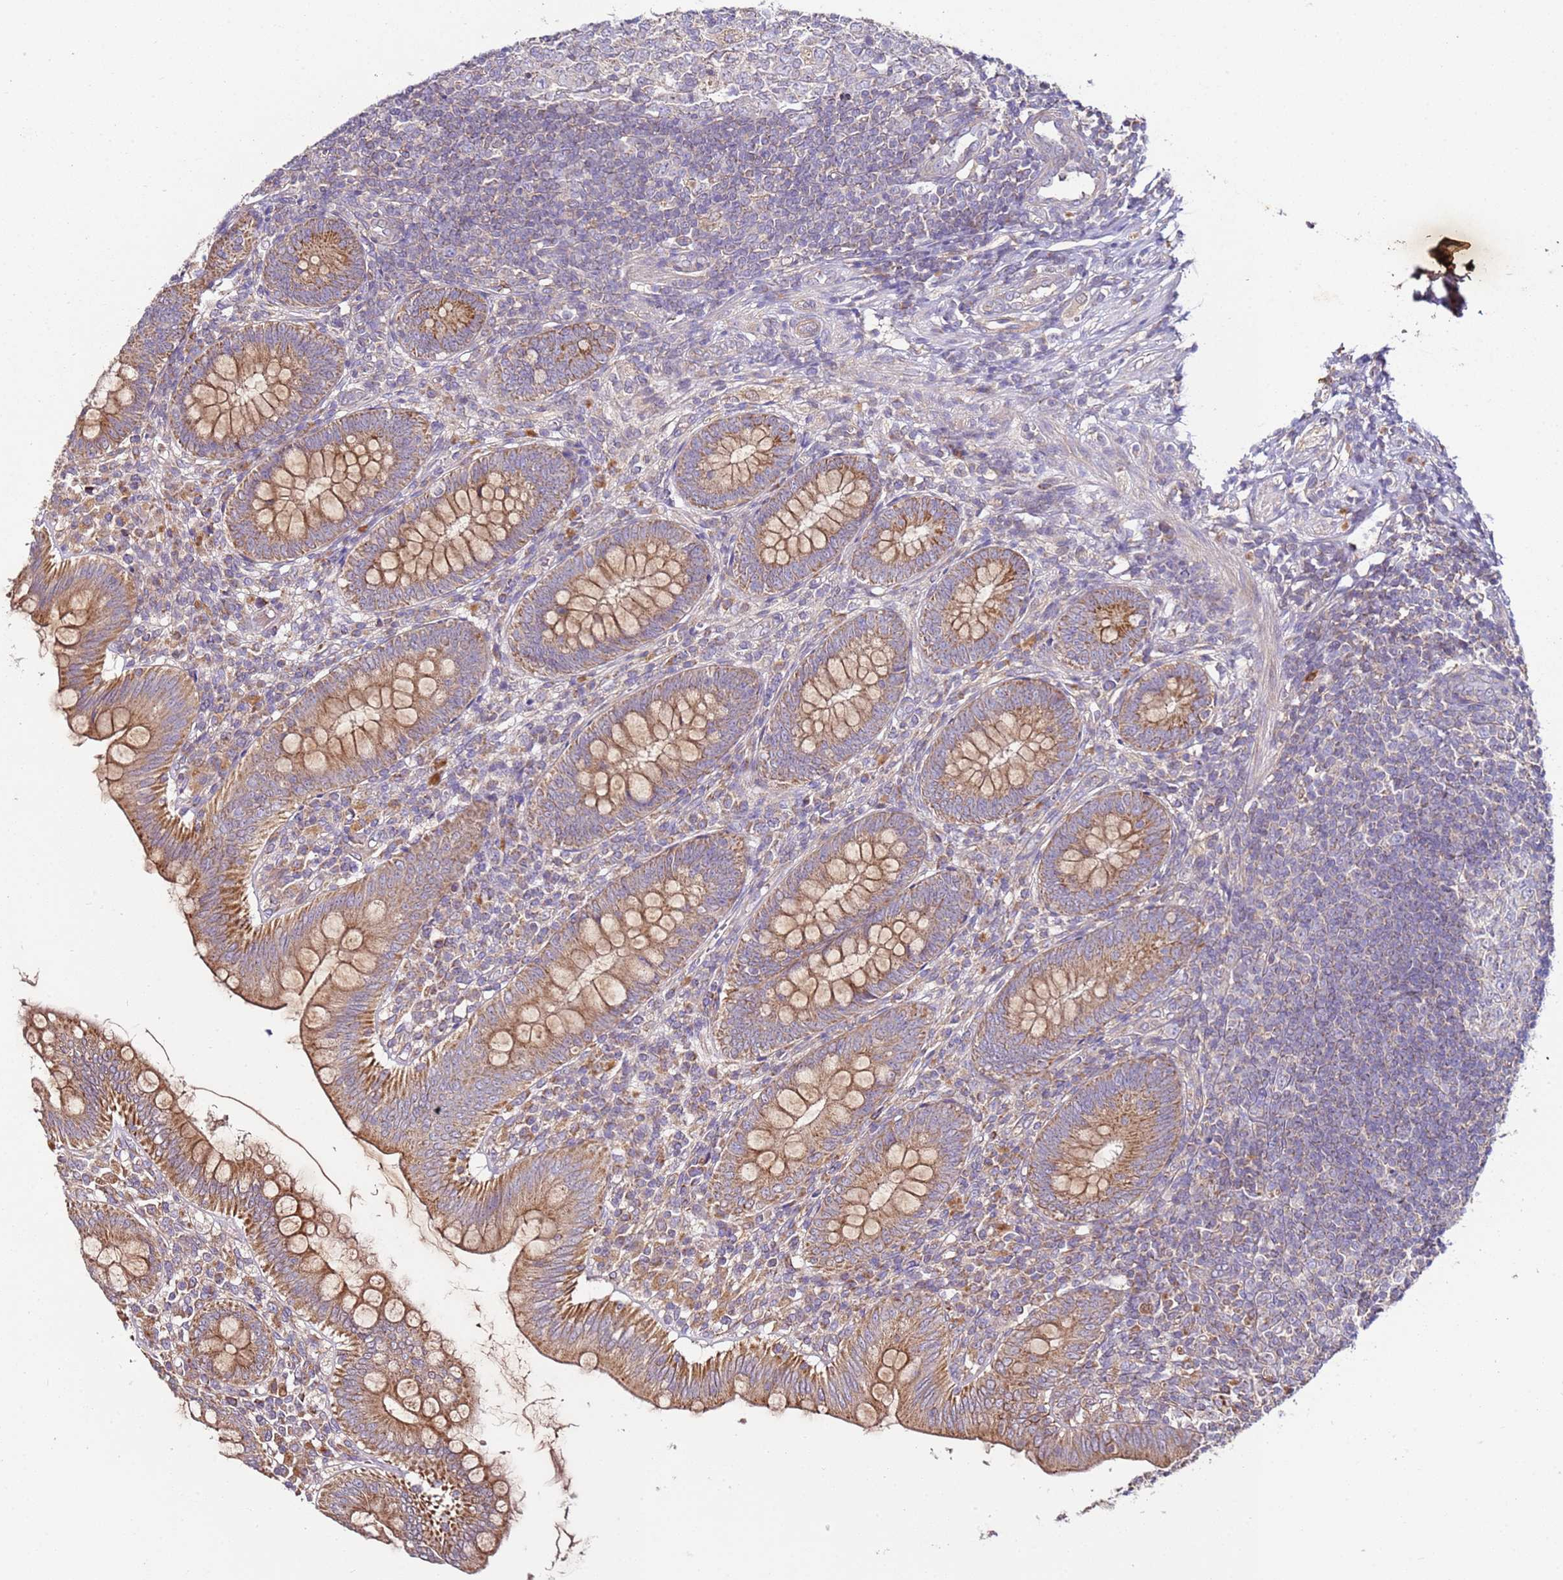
{"staining": {"intensity": "moderate", "quantity": ">75%", "location": "cytoplasmic/membranous"}, "tissue": "appendix", "cell_type": "Glandular cells", "image_type": "normal", "snomed": [{"axis": "morphology", "description": "Normal tissue, NOS"}, {"axis": "topography", "description": "Appendix"}], "caption": "Immunohistochemical staining of unremarkable appendix demonstrates >75% levels of moderate cytoplasmic/membranous protein expression in about >75% of glandular cells. (Stains: DAB (3,3'-diaminobenzidine) in brown, nuclei in blue, Microscopy: brightfield microscopy at high magnification).", "gene": "KRTAP21", "patient": {"sex": "male", "age": 14}}